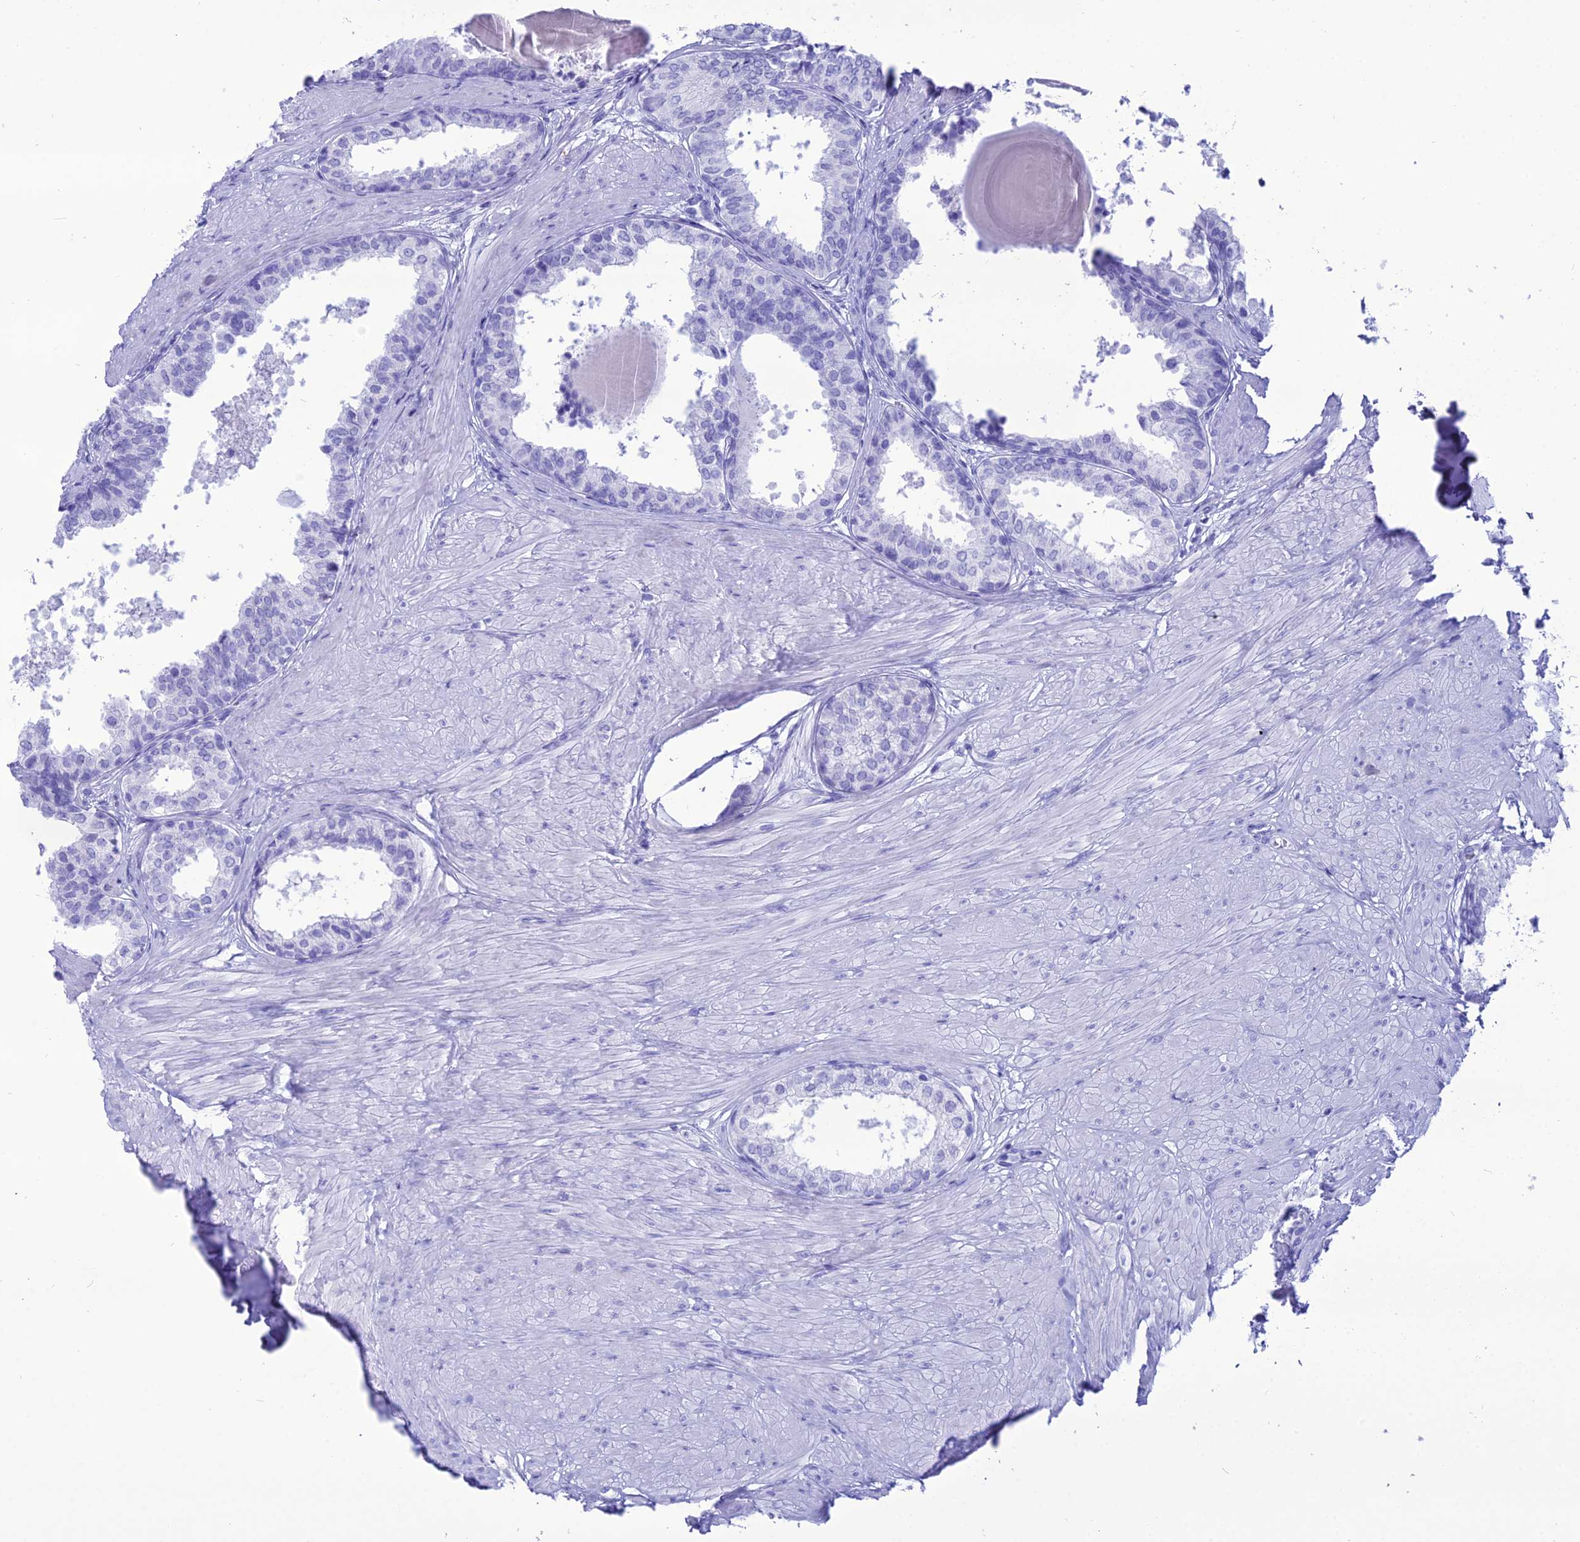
{"staining": {"intensity": "negative", "quantity": "none", "location": "none"}, "tissue": "prostate", "cell_type": "Glandular cells", "image_type": "normal", "snomed": [{"axis": "morphology", "description": "Normal tissue, NOS"}, {"axis": "topography", "description": "Prostate"}], "caption": "Immunohistochemistry of normal prostate shows no positivity in glandular cells.", "gene": "PNMA5", "patient": {"sex": "male", "age": 48}}